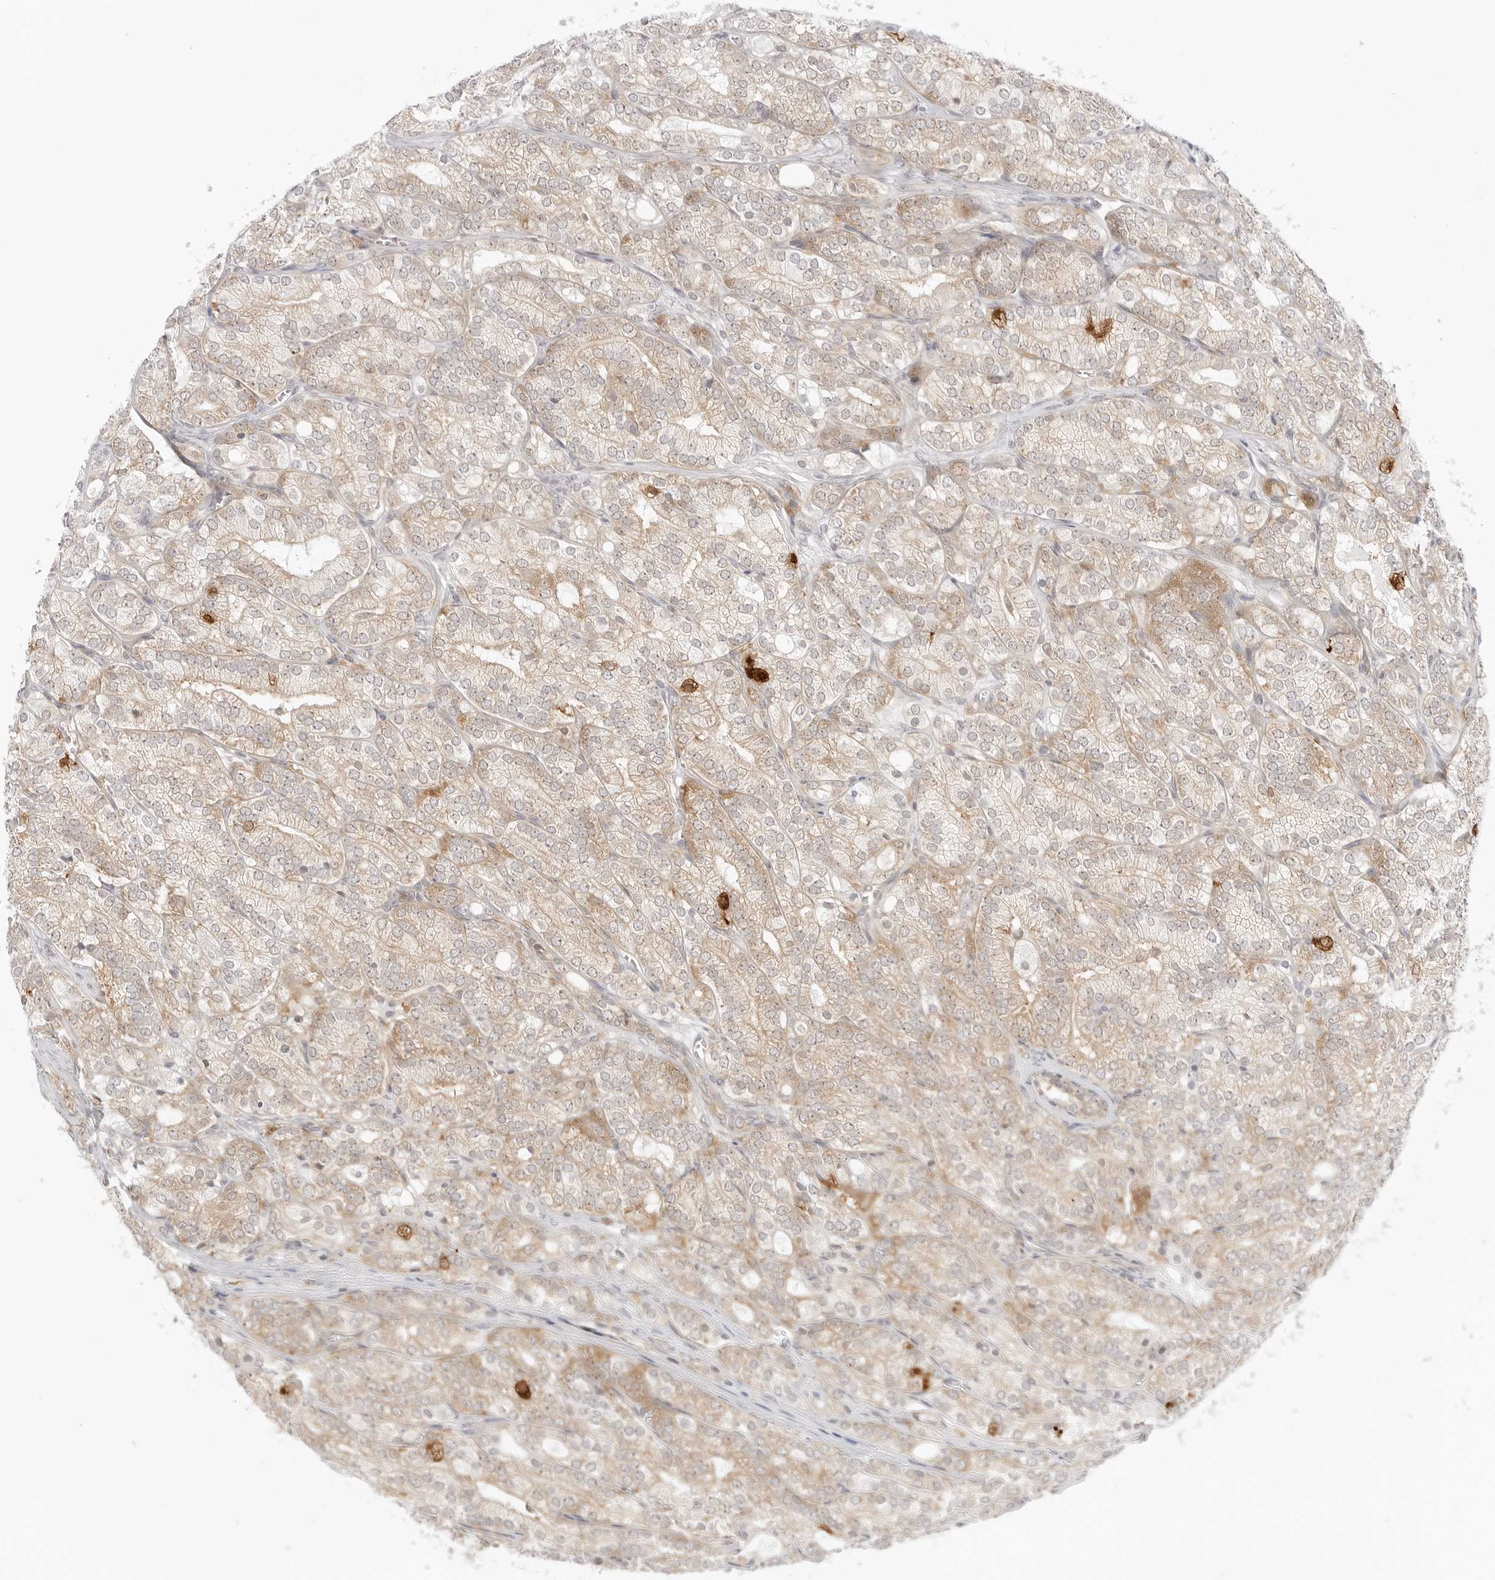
{"staining": {"intensity": "strong", "quantity": "<25%", "location": "cytoplasmic/membranous"}, "tissue": "prostate cancer", "cell_type": "Tumor cells", "image_type": "cancer", "snomed": [{"axis": "morphology", "description": "Adenocarcinoma, High grade"}, {"axis": "topography", "description": "Prostate"}], "caption": "Immunohistochemistry (IHC) (DAB (3,3'-diaminobenzidine)) staining of prostate cancer demonstrates strong cytoplasmic/membranous protein expression in approximately <25% of tumor cells.", "gene": "NUDC", "patient": {"sex": "male", "age": 57}}